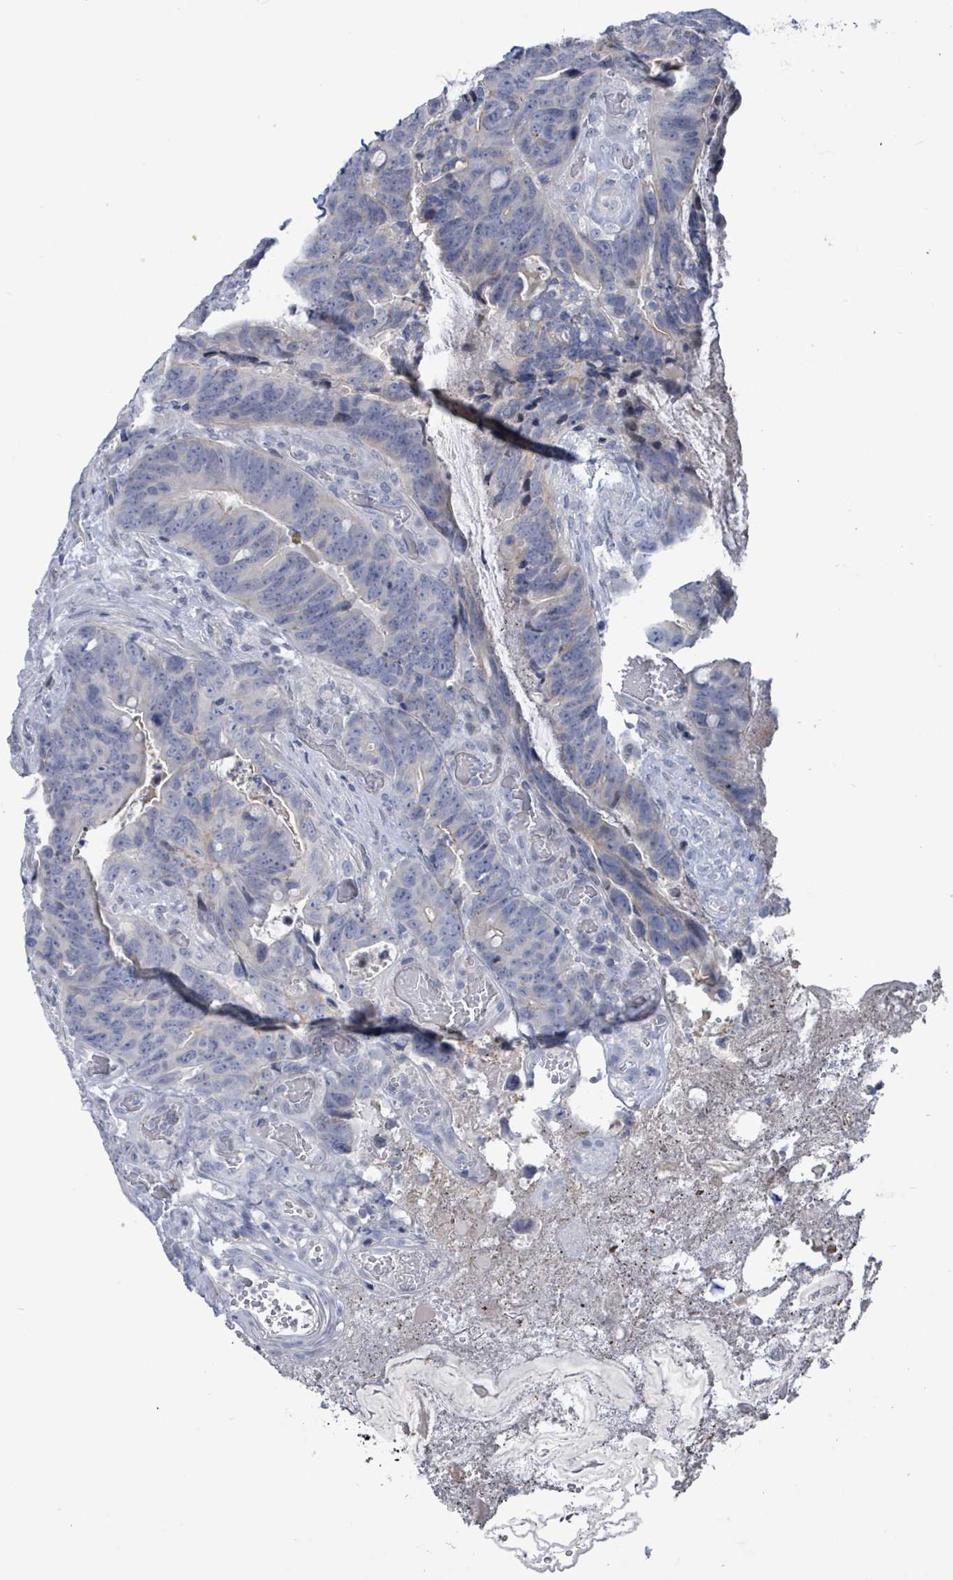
{"staining": {"intensity": "negative", "quantity": "none", "location": "none"}, "tissue": "colorectal cancer", "cell_type": "Tumor cells", "image_type": "cancer", "snomed": [{"axis": "morphology", "description": "Adenocarcinoma, NOS"}, {"axis": "topography", "description": "Colon"}], "caption": "Tumor cells are negative for protein expression in human adenocarcinoma (colorectal).", "gene": "NTN3", "patient": {"sex": "female", "age": 82}}